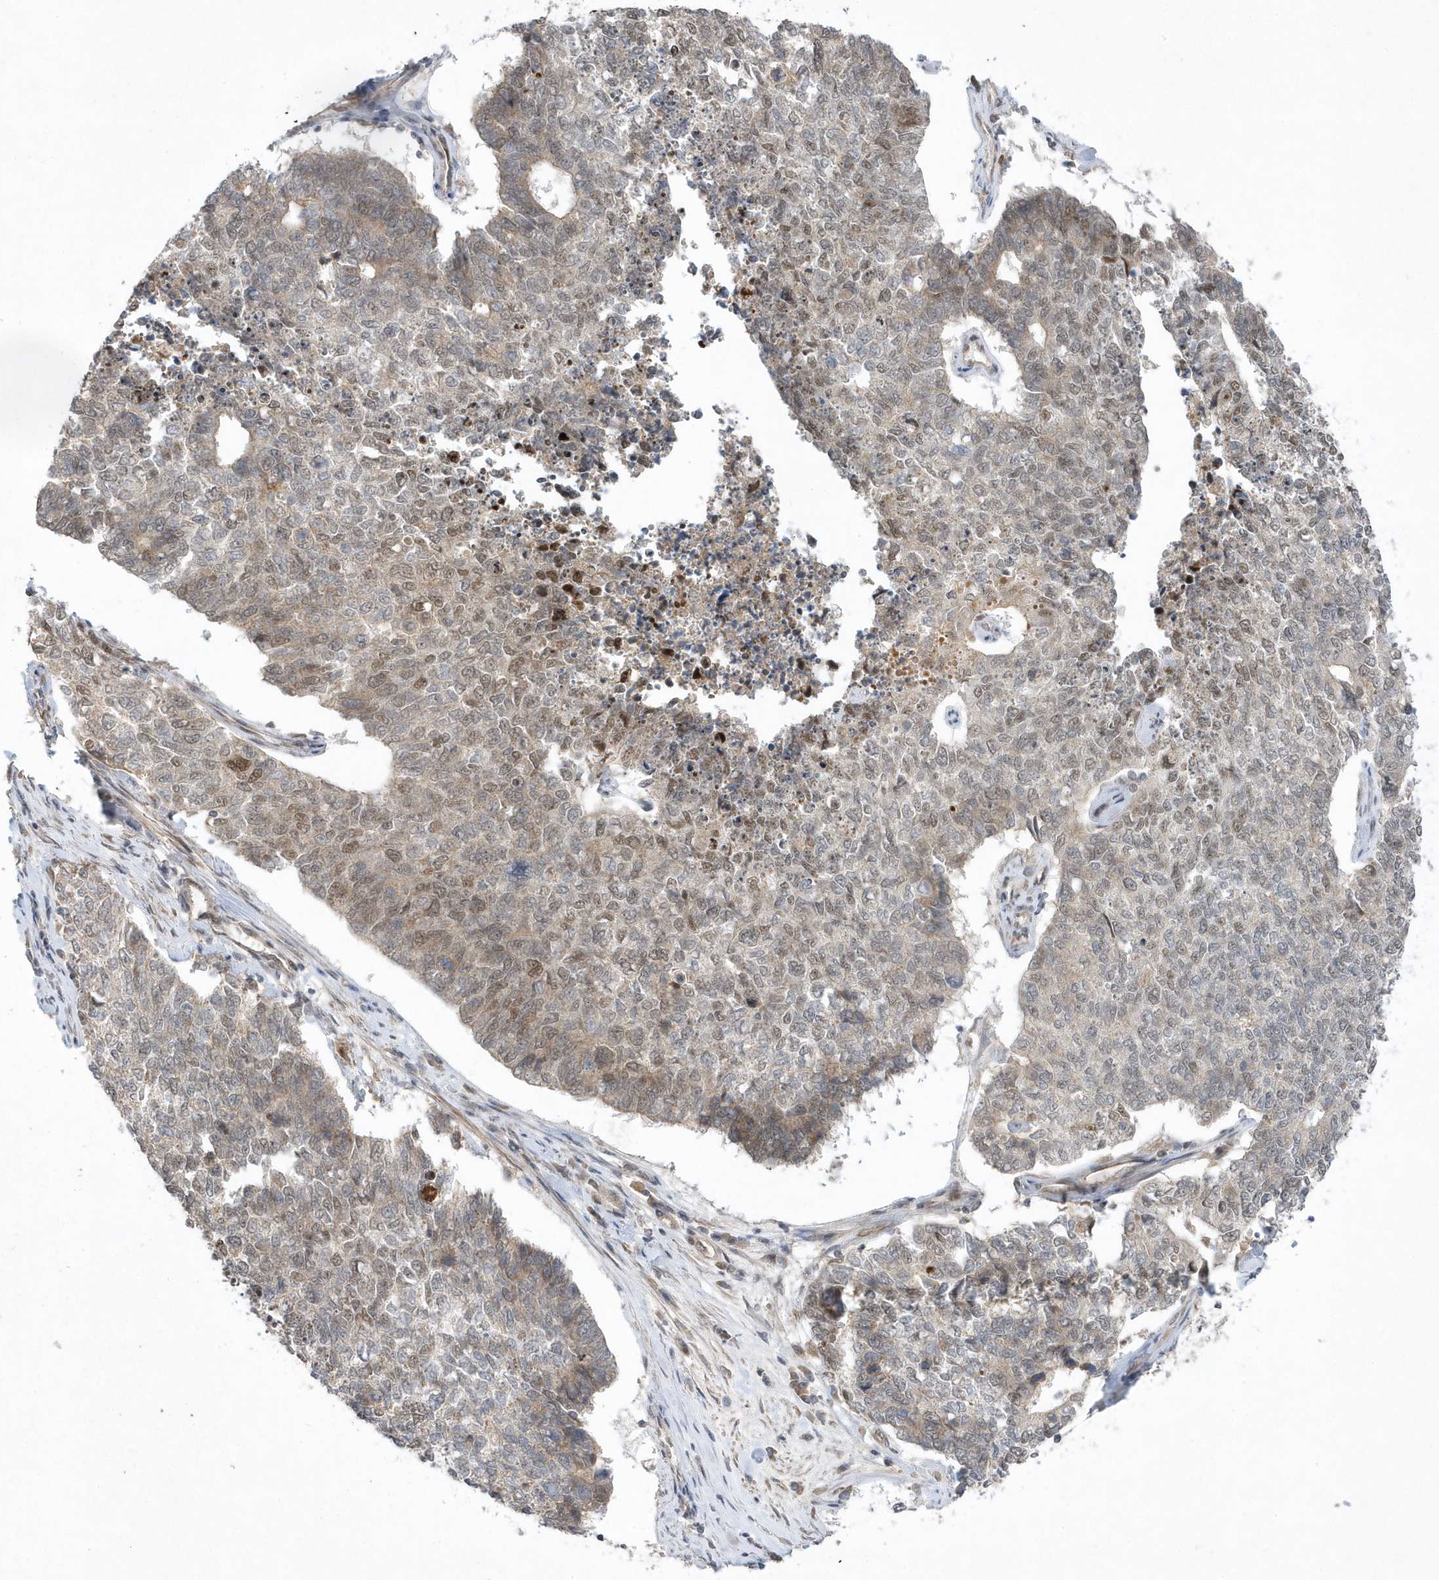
{"staining": {"intensity": "moderate", "quantity": "<25%", "location": "cytoplasmic/membranous,nuclear"}, "tissue": "cervical cancer", "cell_type": "Tumor cells", "image_type": "cancer", "snomed": [{"axis": "morphology", "description": "Squamous cell carcinoma, NOS"}, {"axis": "topography", "description": "Cervix"}], "caption": "IHC (DAB) staining of squamous cell carcinoma (cervical) shows moderate cytoplasmic/membranous and nuclear protein positivity in approximately <25% of tumor cells.", "gene": "MXI1", "patient": {"sex": "female", "age": 63}}